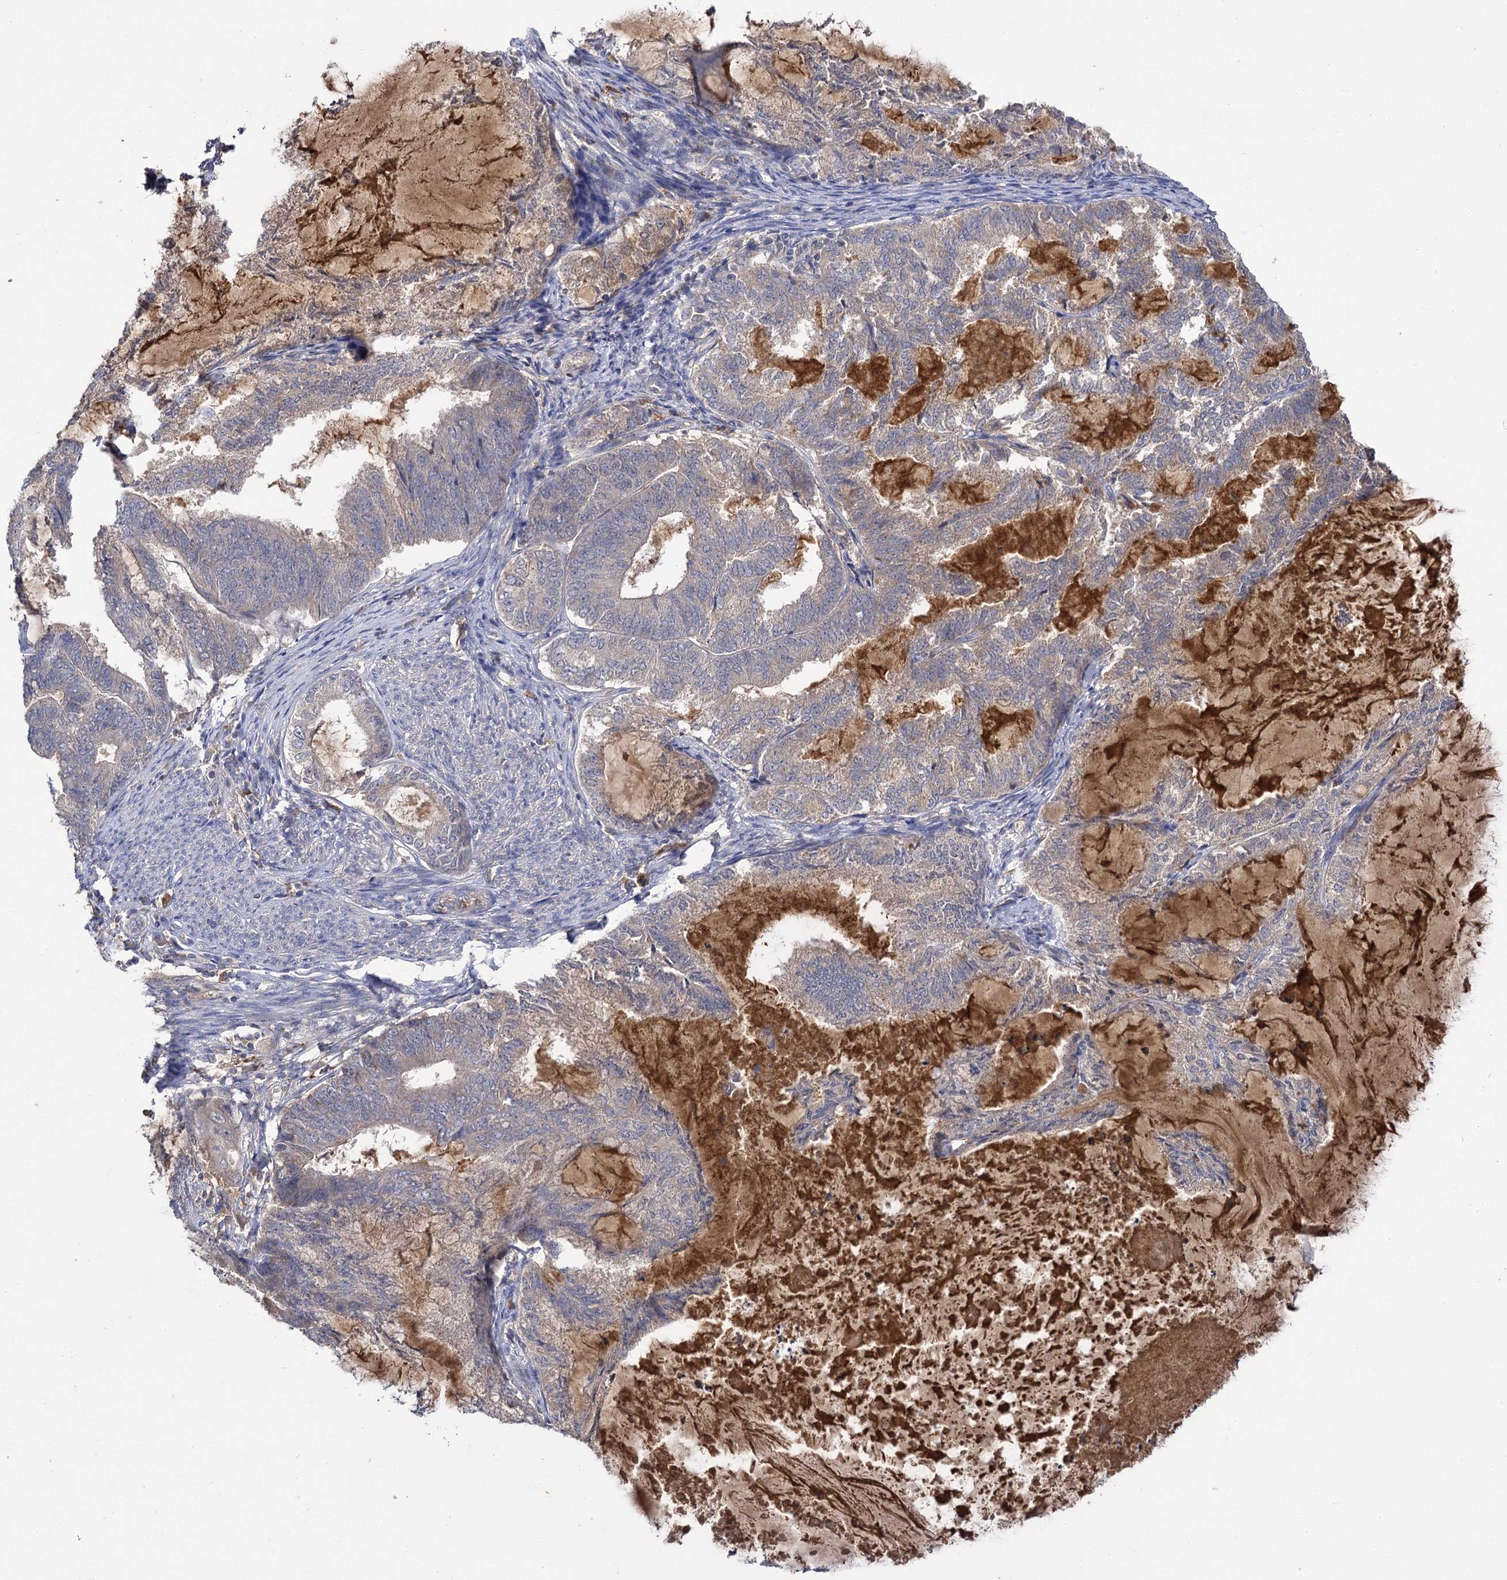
{"staining": {"intensity": "weak", "quantity": "<25%", "location": "cytoplasmic/membranous"}, "tissue": "endometrial cancer", "cell_type": "Tumor cells", "image_type": "cancer", "snomed": [{"axis": "morphology", "description": "Adenocarcinoma, NOS"}, {"axis": "topography", "description": "Endometrium"}], "caption": "DAB (3,3'-diaminobenzidine) immunohistochemical staining of human endometrial adenocarcinoma exhibits no significant expression in tumor cells.", "gene": "USP50", "patient": {"sex": "female", "age": 86}}